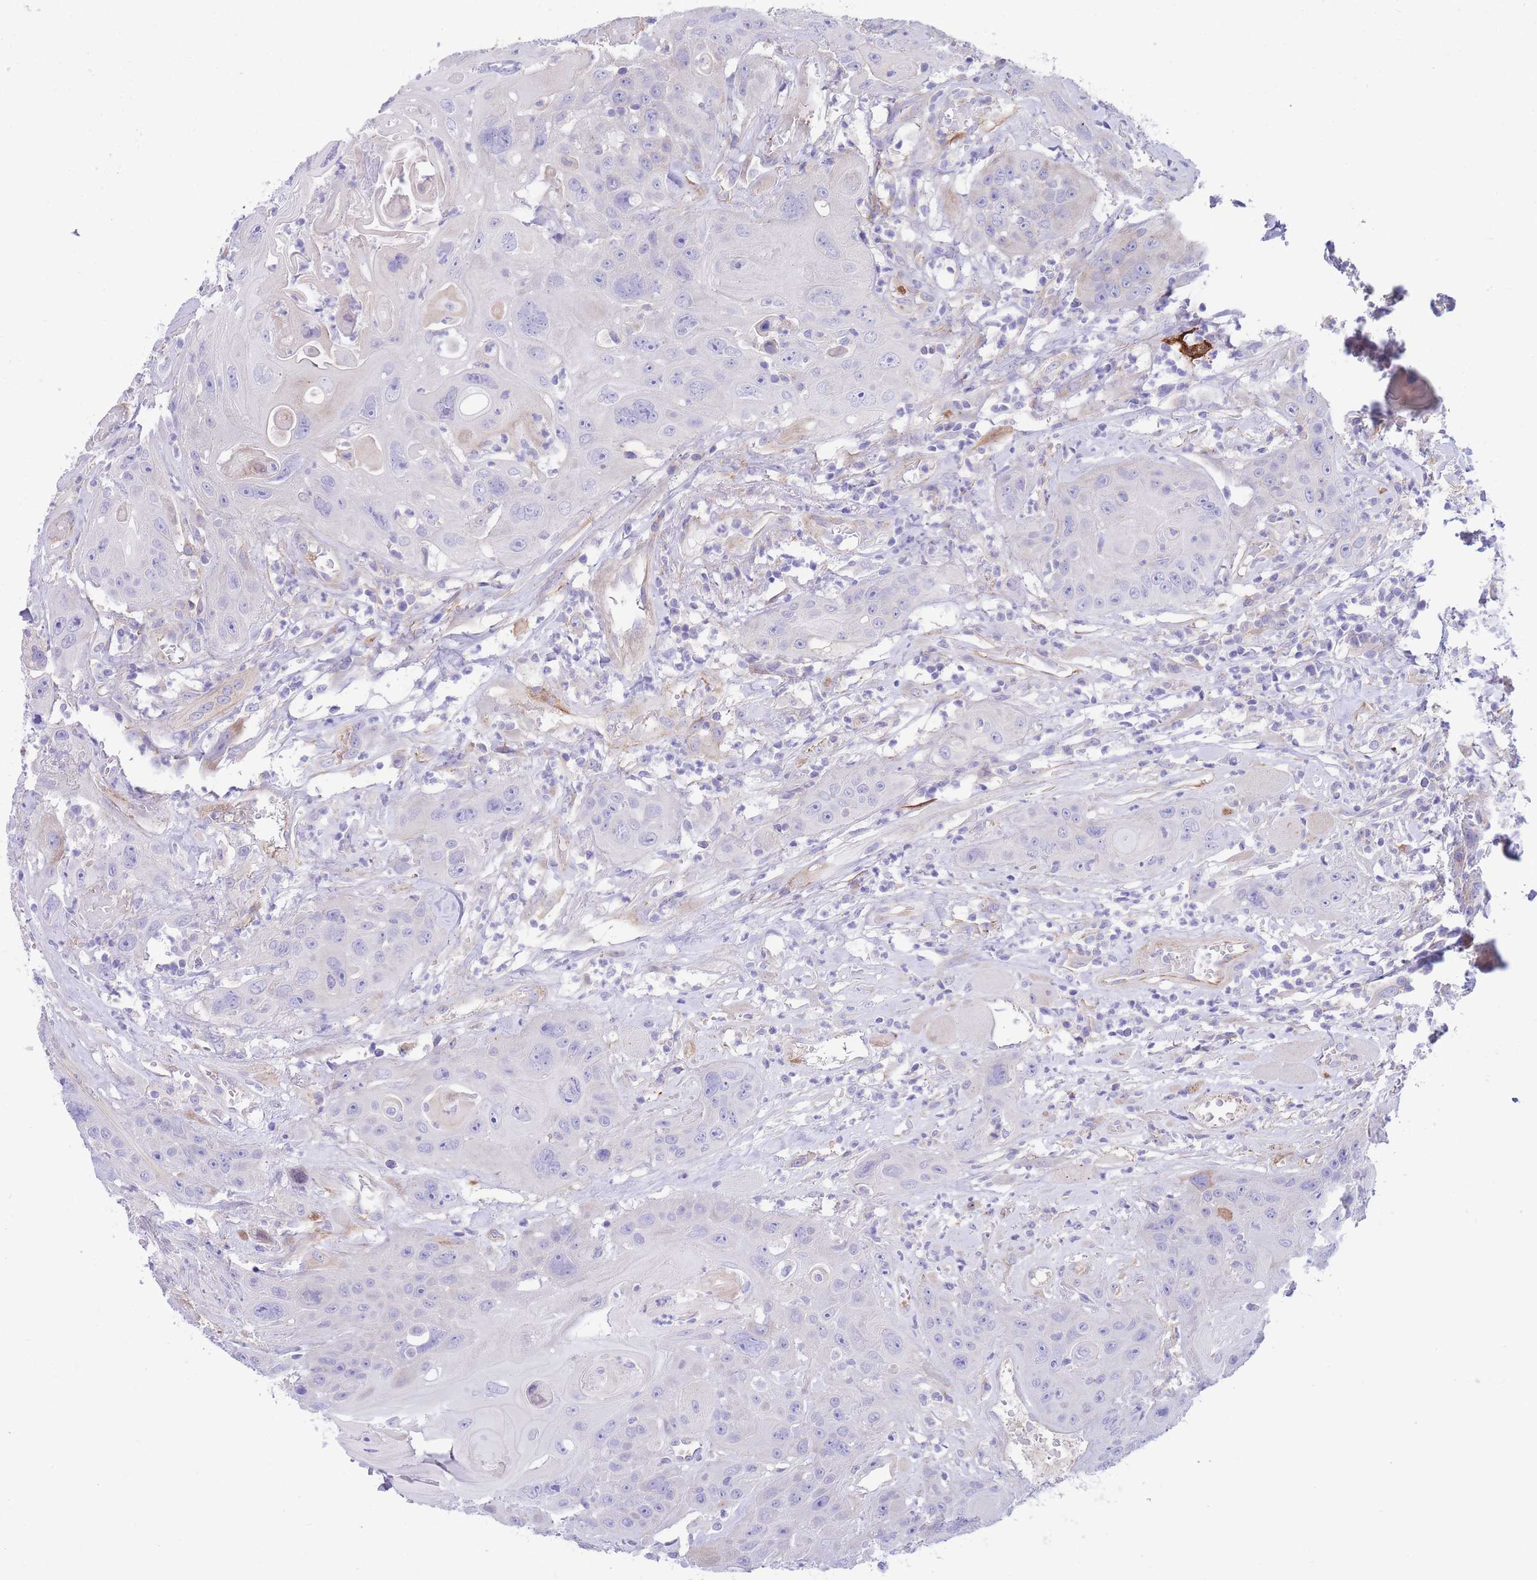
{"staining": {"intensity": "negative", "quantity": "none", "location": "none"}, "tissue": "head and neck cancer", "cell_type": "Tumor cells", "image_type": "cancer", "snomed": [{"axis": "morphology", "description": "Squamous cell carcinoma, NOS"}, {"axis": "topography", "description": "Head-Neck"}], "caption": "The image reveals no significant positivity in tumor cells of head and neck cancer.", "gene": "DET1", "patient": {"sex": "female", "age": 59}}